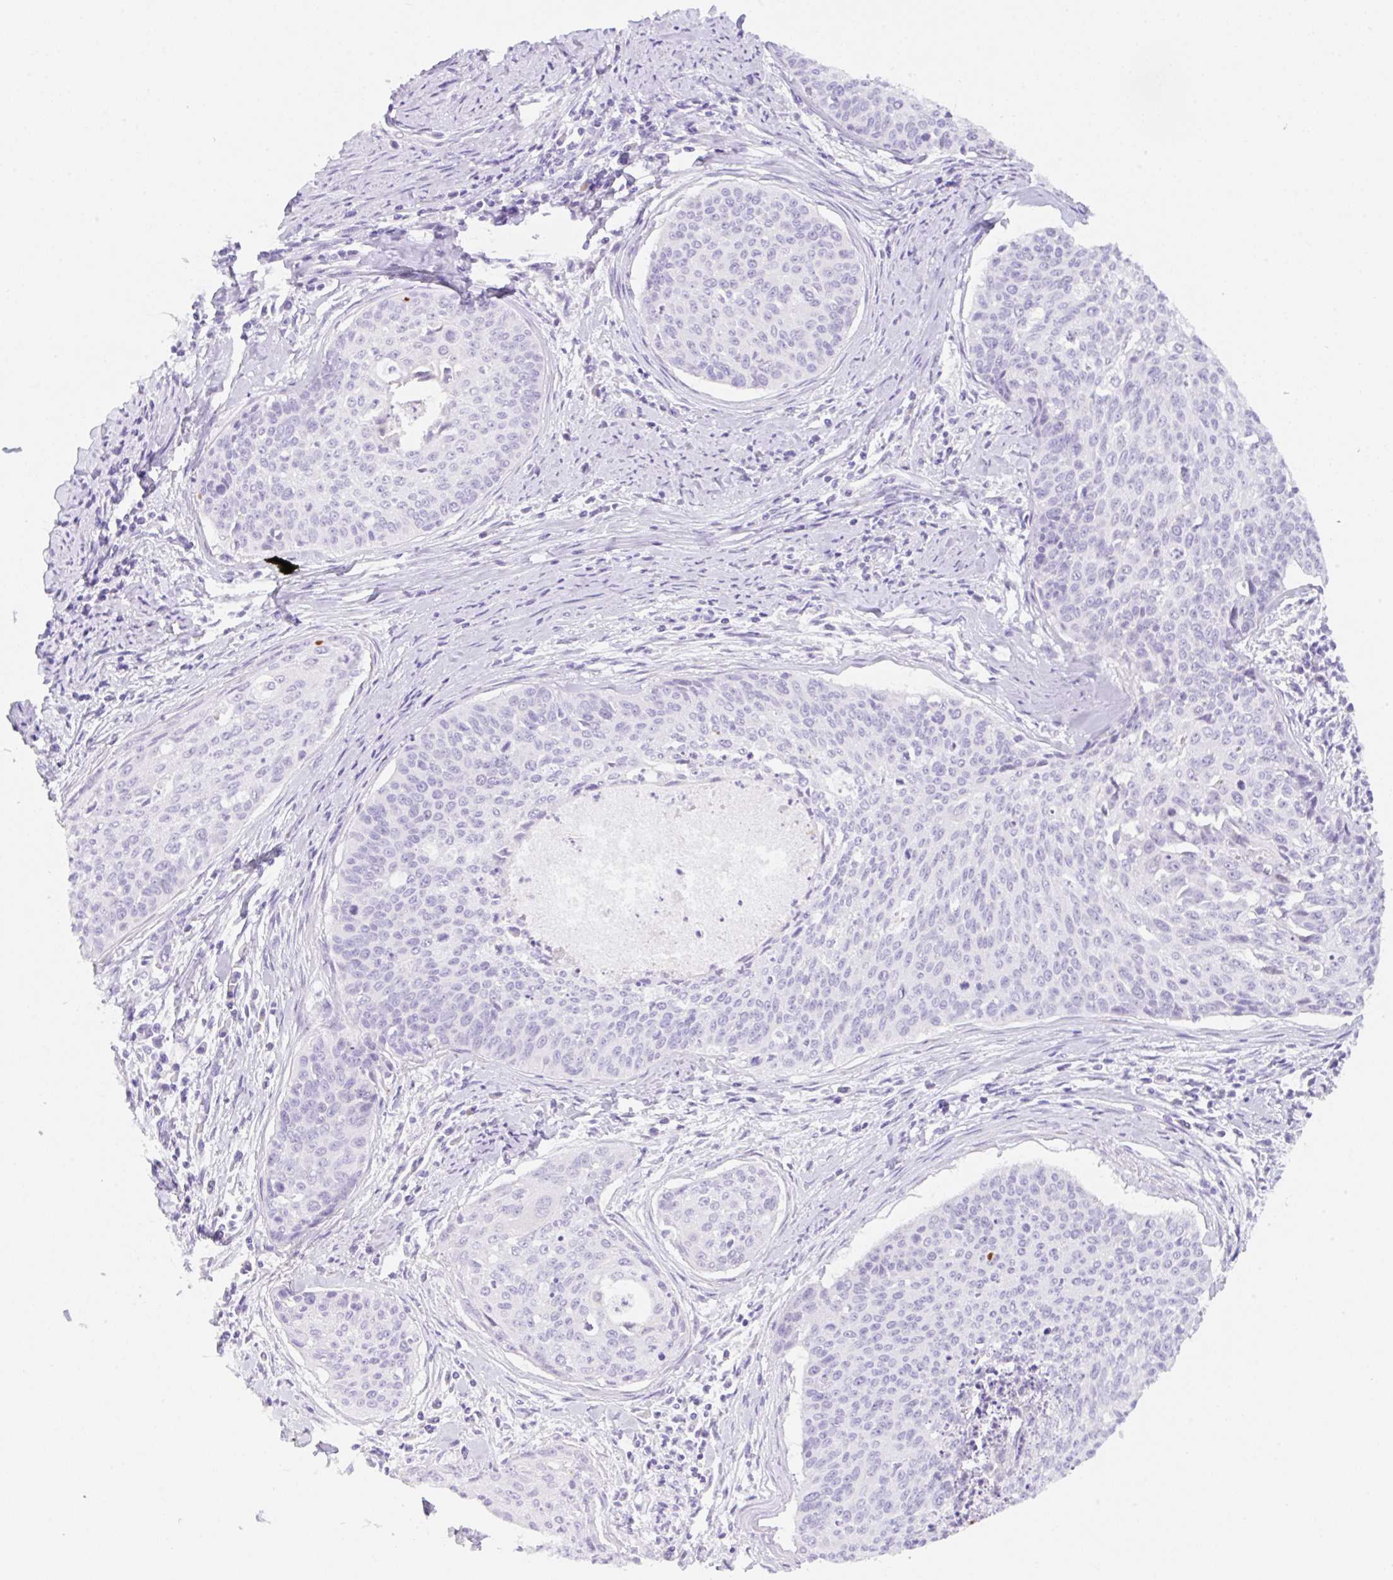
{"staining": {"intensity": "negative", "quantity": "none", "location": "none"}, "tissue": "cervical cancer", "cell_type": "Tumor cells", "image_type": "cancer", "snomed": [{"axis": "morphology", "description": "Squamous cell carcinoma, NOS"}, {"axis": "topography", "description": "Cervix"}], "caption": "Immunohistochemistry (IHC) histopathology image of neoplastic tissue: squamous cell carcinoma (cervical) stained with DAB (3,3'-diaminobenzidine) exhibits no significant protein expression in tumor cells.", "gene": "KLK8", "patient": {"sex": "female", "age": 55}}